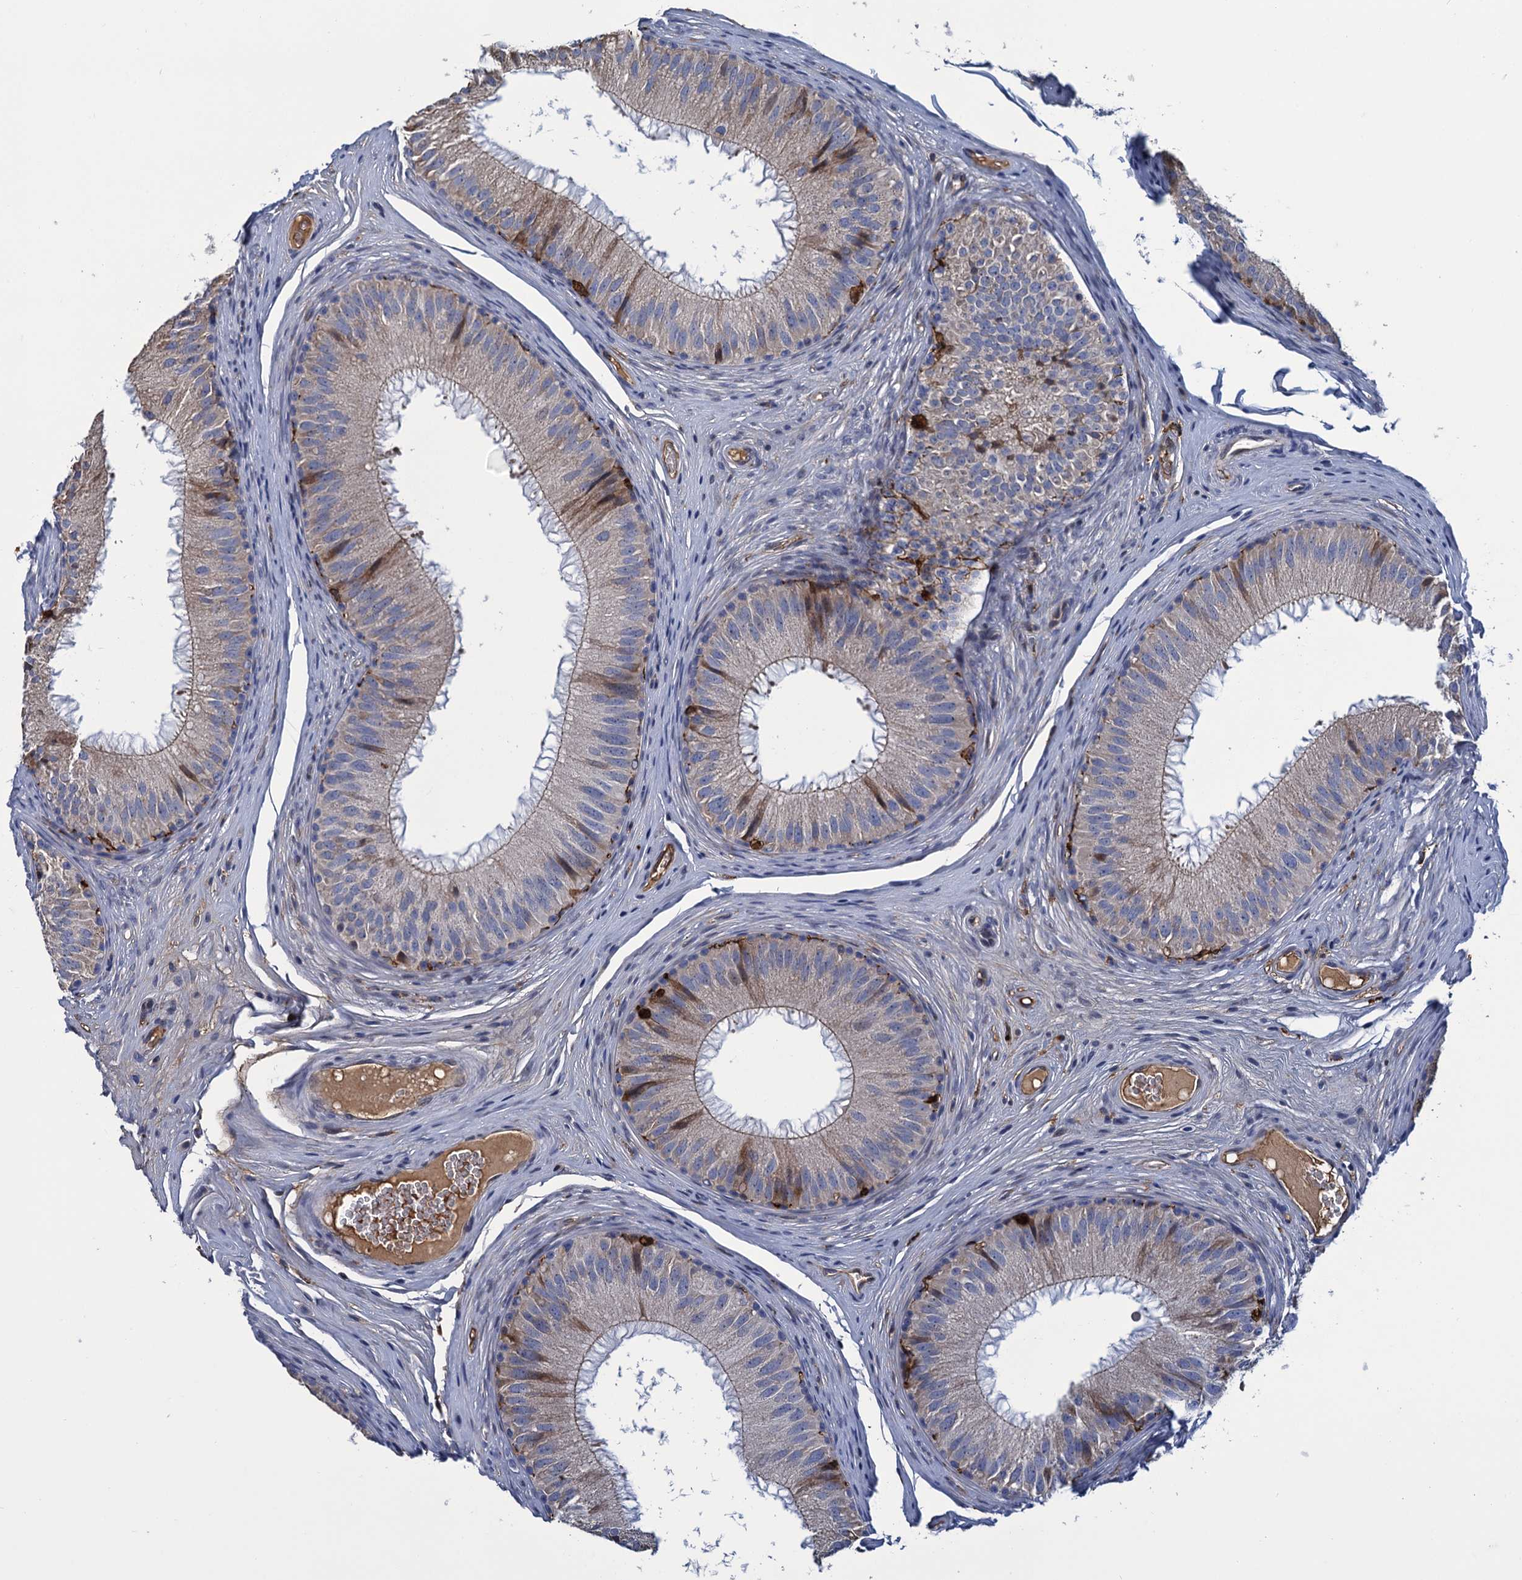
{"staining": {"intensity": "moderate", "quantity": "25%-75%", "location": "cytoplasmic/membranous"}, "tissue": "epididymis", "cell_type": "Glandular cells", "image_type": "normal", "snomed": [{"axis": "morphology", "description": "Normal tissue, NOS"}, {"axis": "topography", "description": "Epididymis"}], "caption": "Protein expression by immunohistochemistry (IHC) displays moderate cytoplasmic/membranous staining in approximately 25%-75% of glandular cells in unremarkable epididymis.", "gene": "DNHD1", "patient": {"sex": "male", "age": 32}}